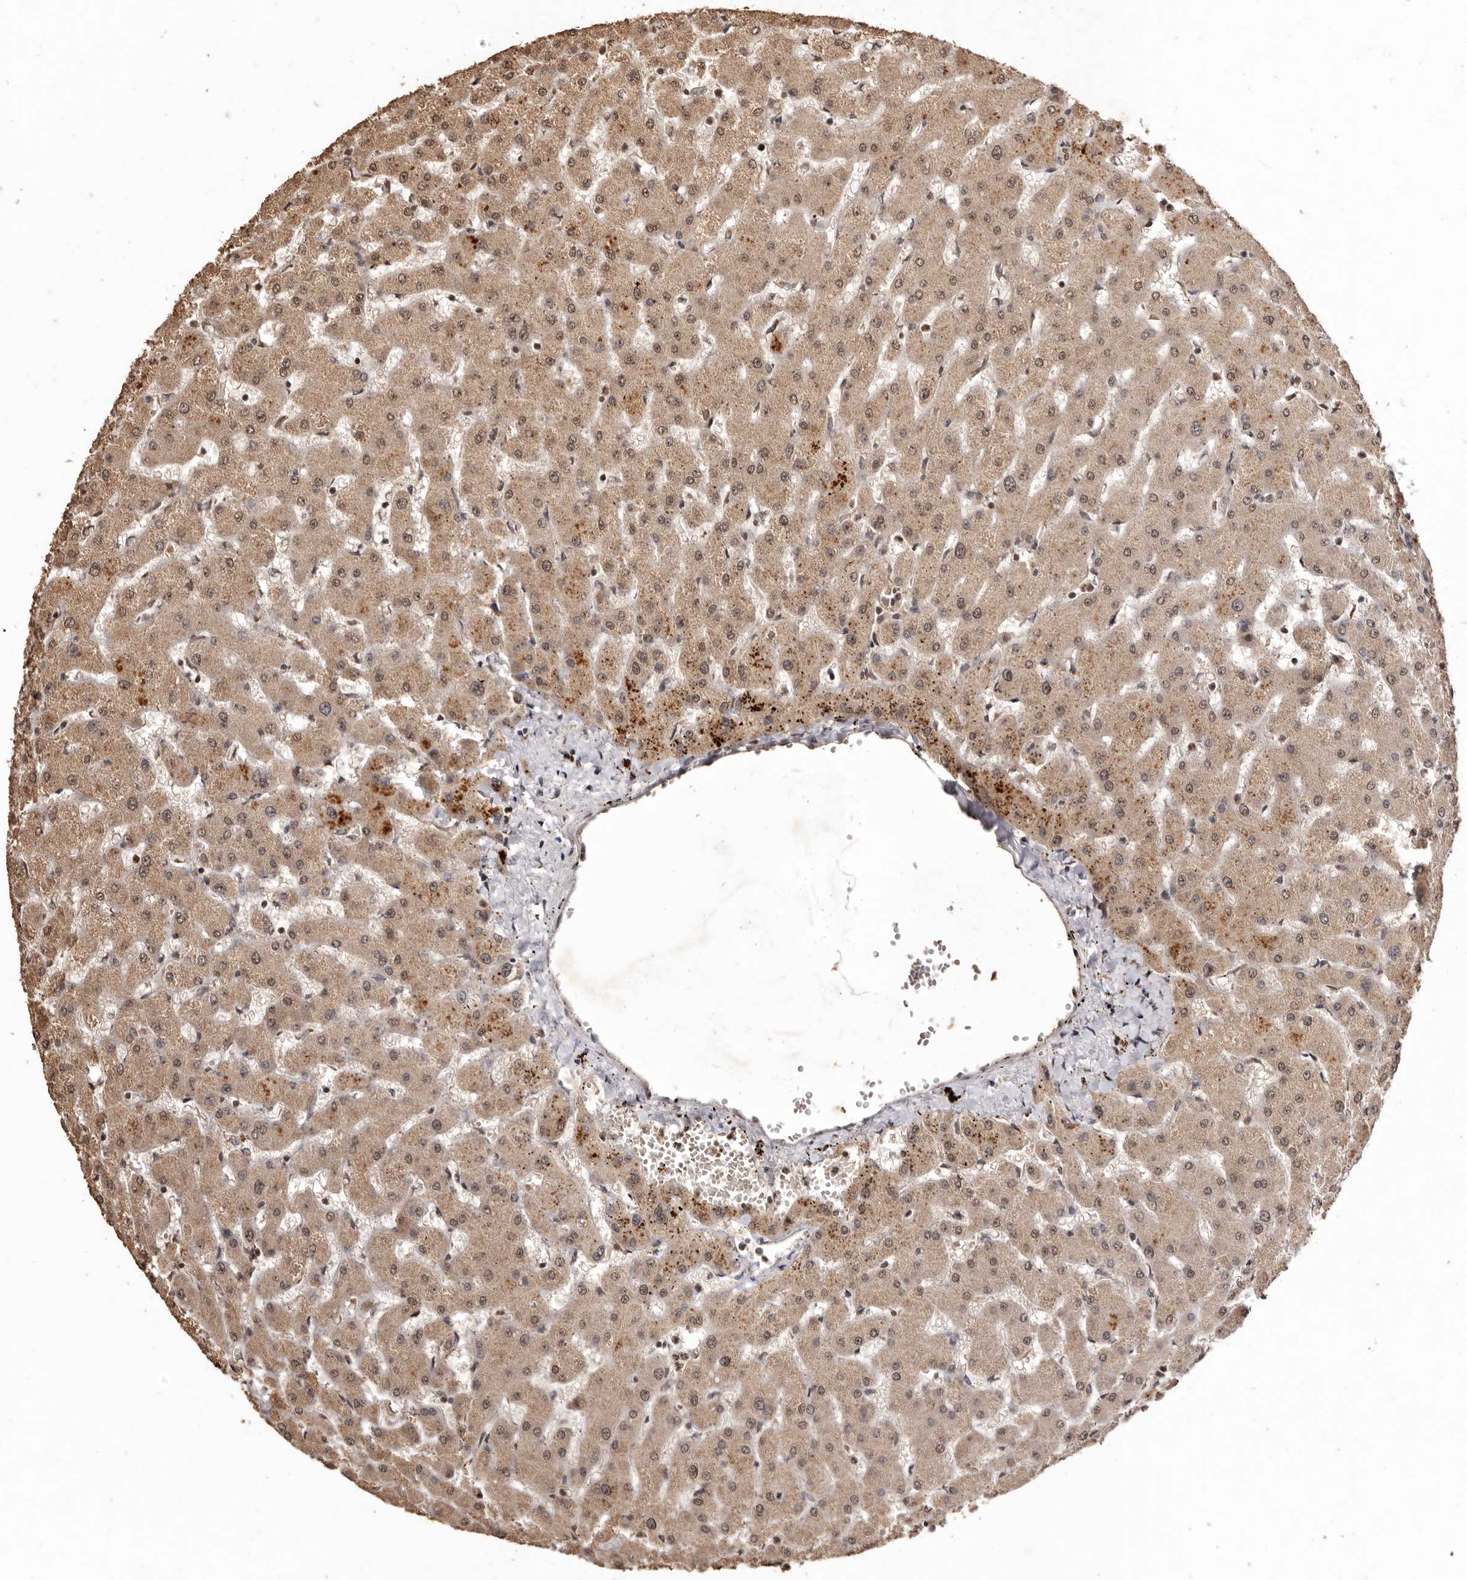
{"staining": {"intensity": "weak", "quantity": "25%-75%", "location": "cytoplasmic/membranous"}, "tissue": "liver", "cell_type": "Cholangiocytes", "image_type": "normal", "snomed": [{"axis": "morphology", "description": "Normal tissue, NOS"}, {"axis": "topography", "description": "Liver"}], "caption": "The histopathology image shows staining of benign liver, revealing weak cytoplasmic/membranous protein positivity (brown color) within cholangiocytes.", "gene": "NOTCH1", "patient": {"sex": "female", "age": 63}}